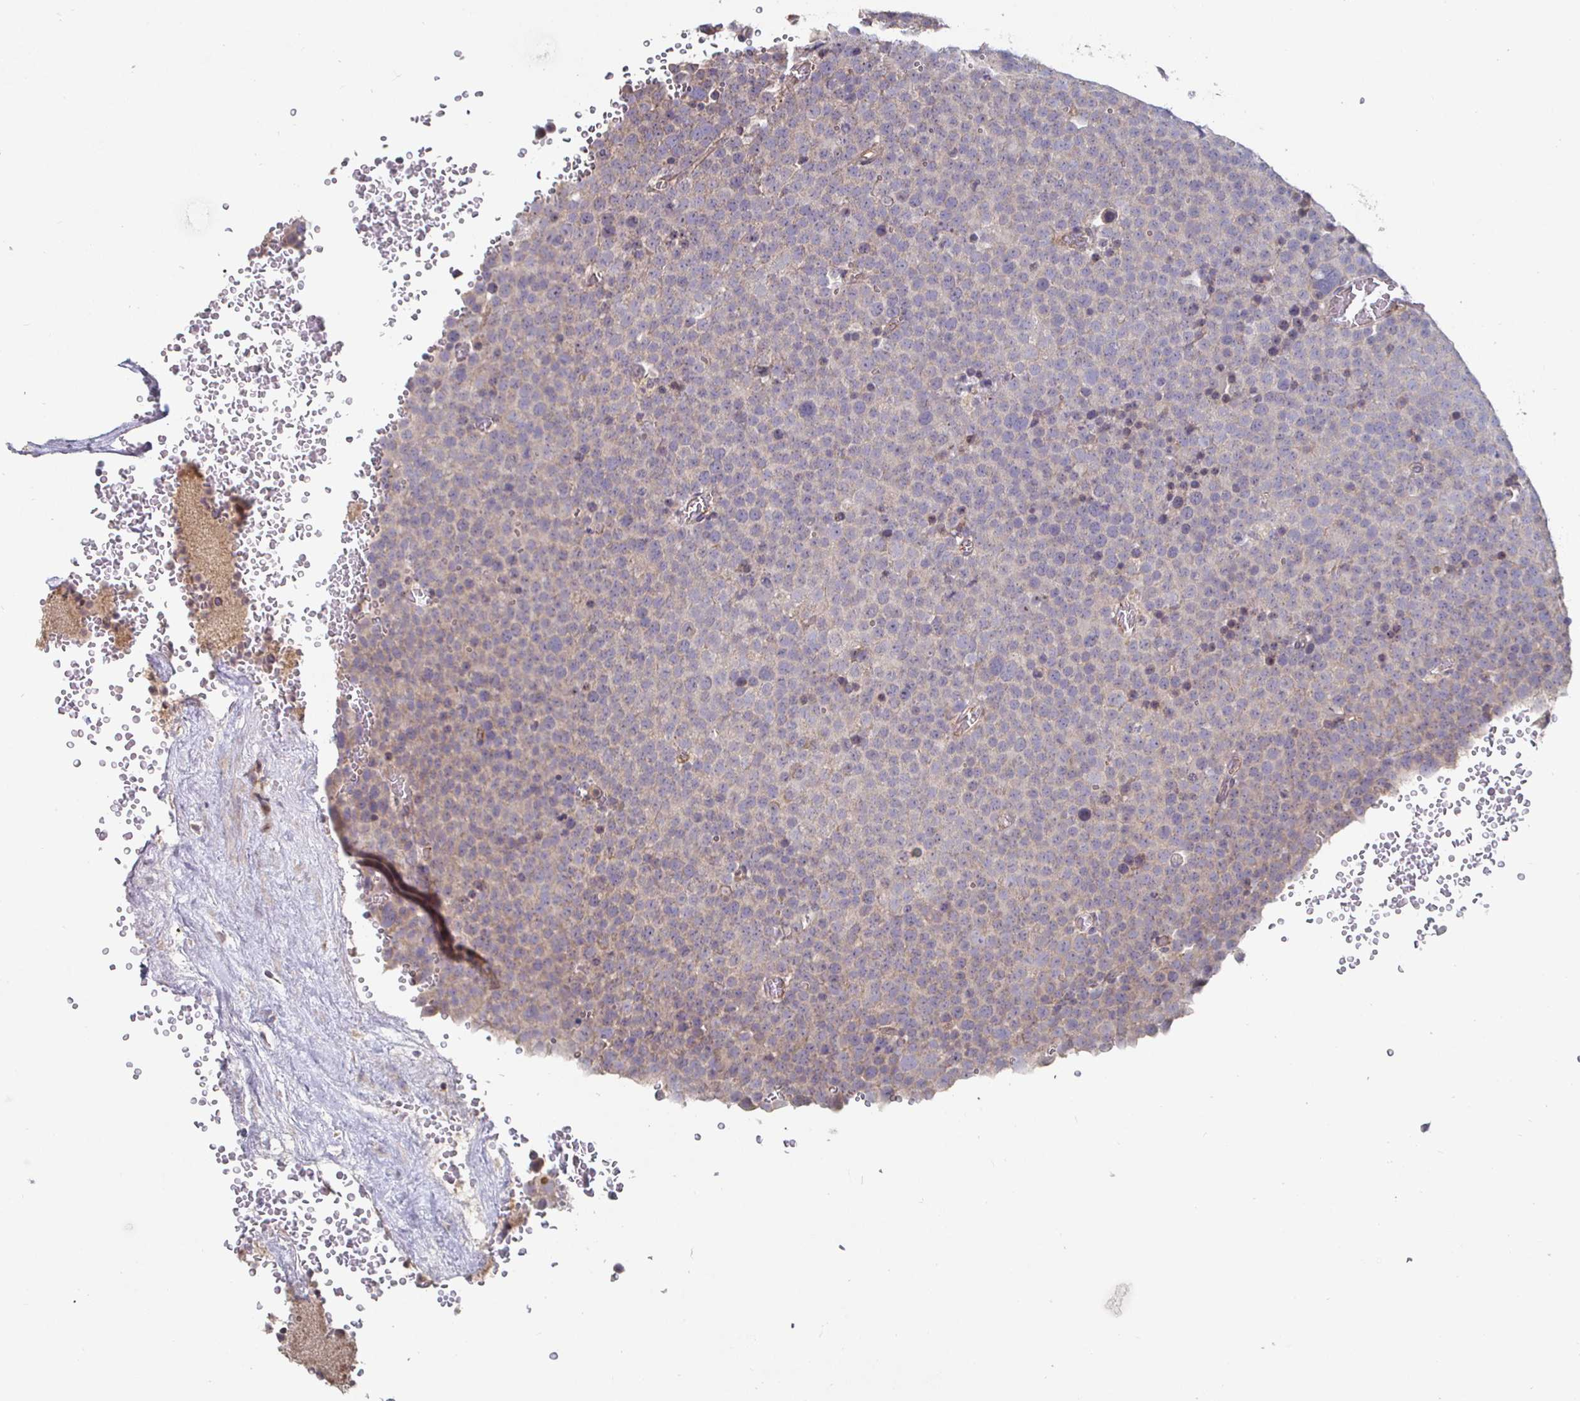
{"staining": {"intensity": "weak", "quantity": "25%-75%", "location": "cytoplasmic/membranous"}, "tissue": "testis cancer", "cell_type": "Tumor cells", "image_type": "cancer", "snomed": [{"axis": "morphology", "description": "Seminoma, NOS"}, {"axis": "topography", "description": "Testis"}], "caption": "Protein expression analysis of testis cancer shows weak cytoplasmic/membranous positivity in about 25%-75% of tumor cells.", "gene": "NRSN1", "patient": {"sex": "male", "age": 71}}